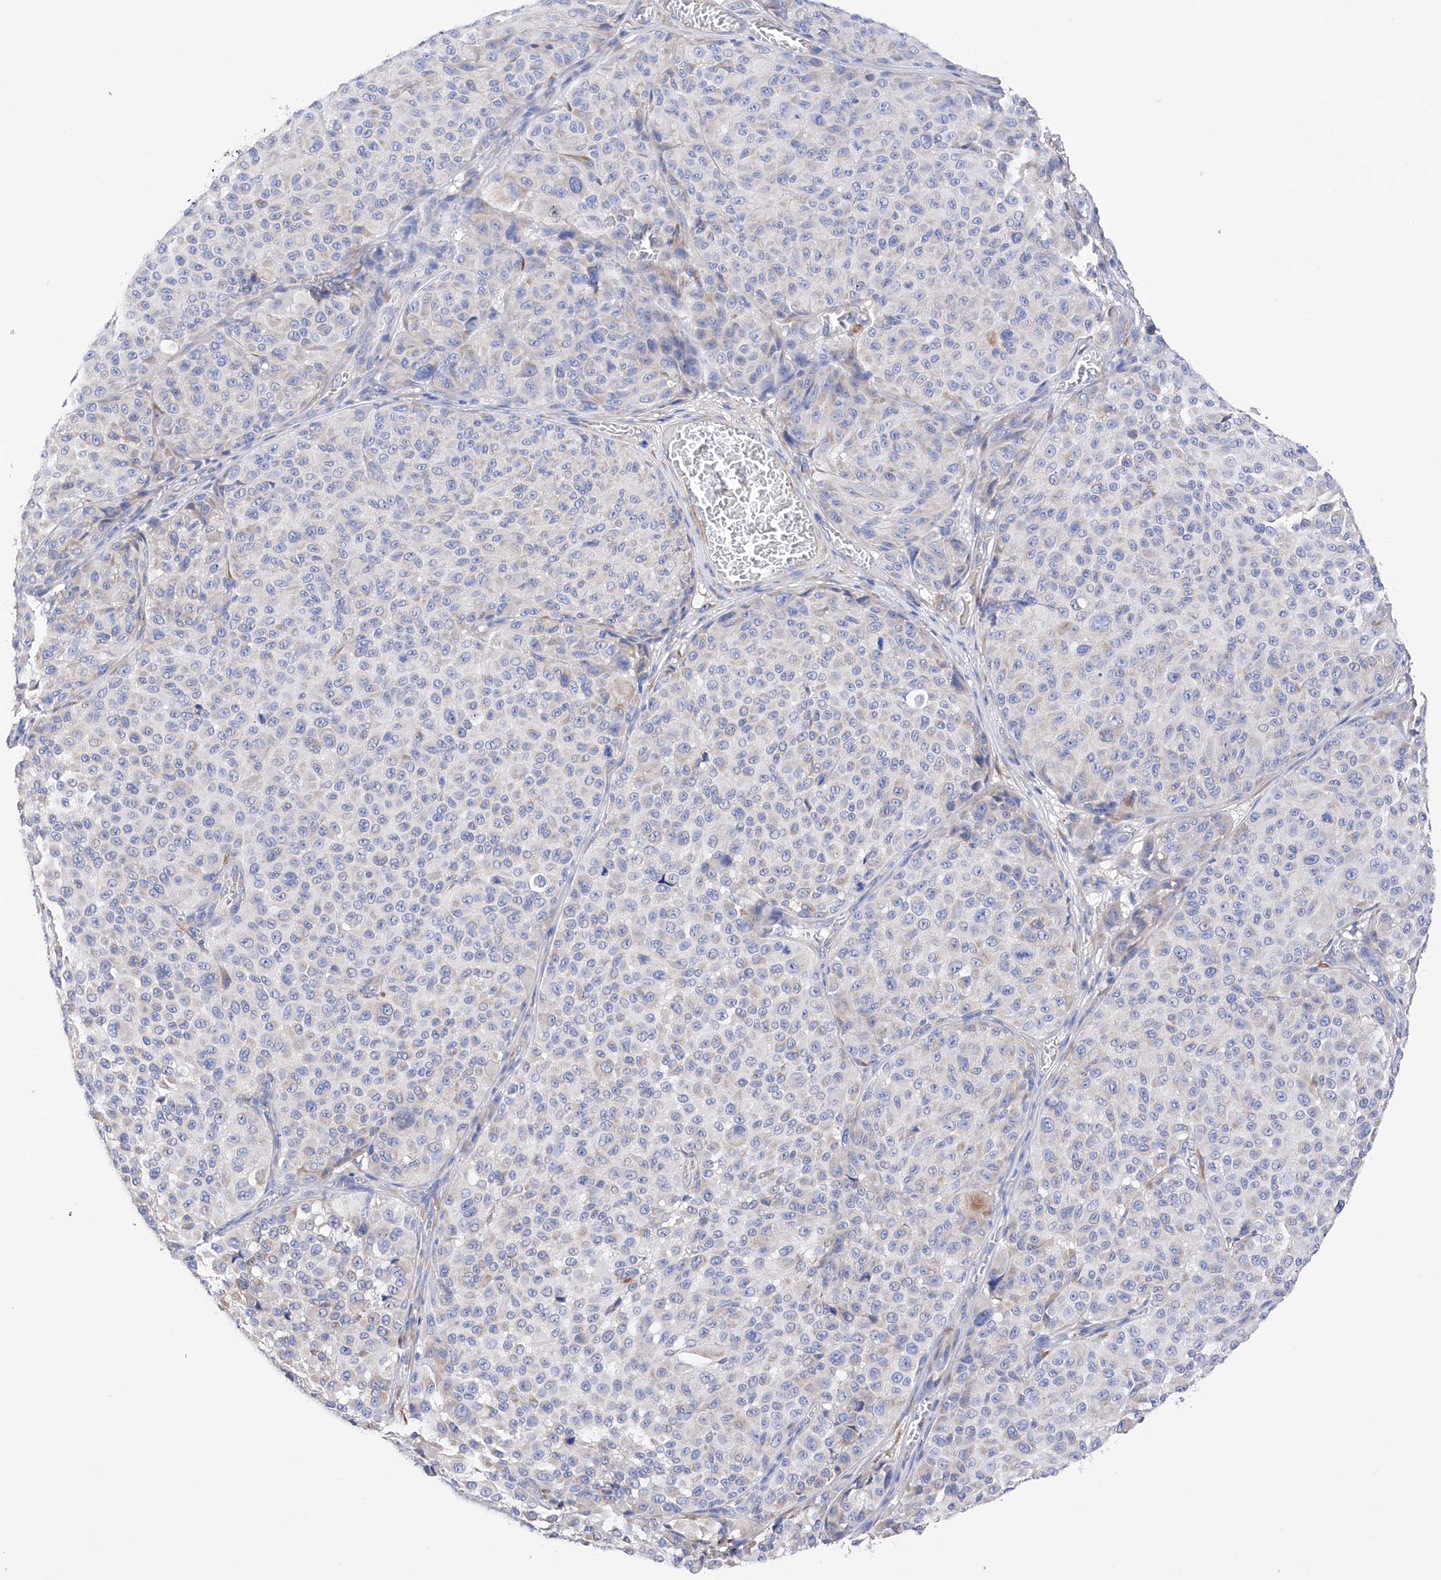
{"staining": {"intensity": "negative", "quantity": "none", "location": "none"}, "tissue": "melanoma", "cell_type": "Tumor cells", "image_type": "cancer", "snomed": [{"axis": "morphology", "description": "Malignant melanoma, NOS"}, {"axis": "topography", "description": "Skin"}], "caption": "Malignant melanoma was stained to show a protein in brown. There is no significant positivity in tumor cells. The staining was performed using DAB to visualize the protein expression in brown, while the nuclei were stained in blue with hematoxylin (Magnification: 20x).", "gene": "PDIA5", "patient": {"sex": "male", "age": 83}}